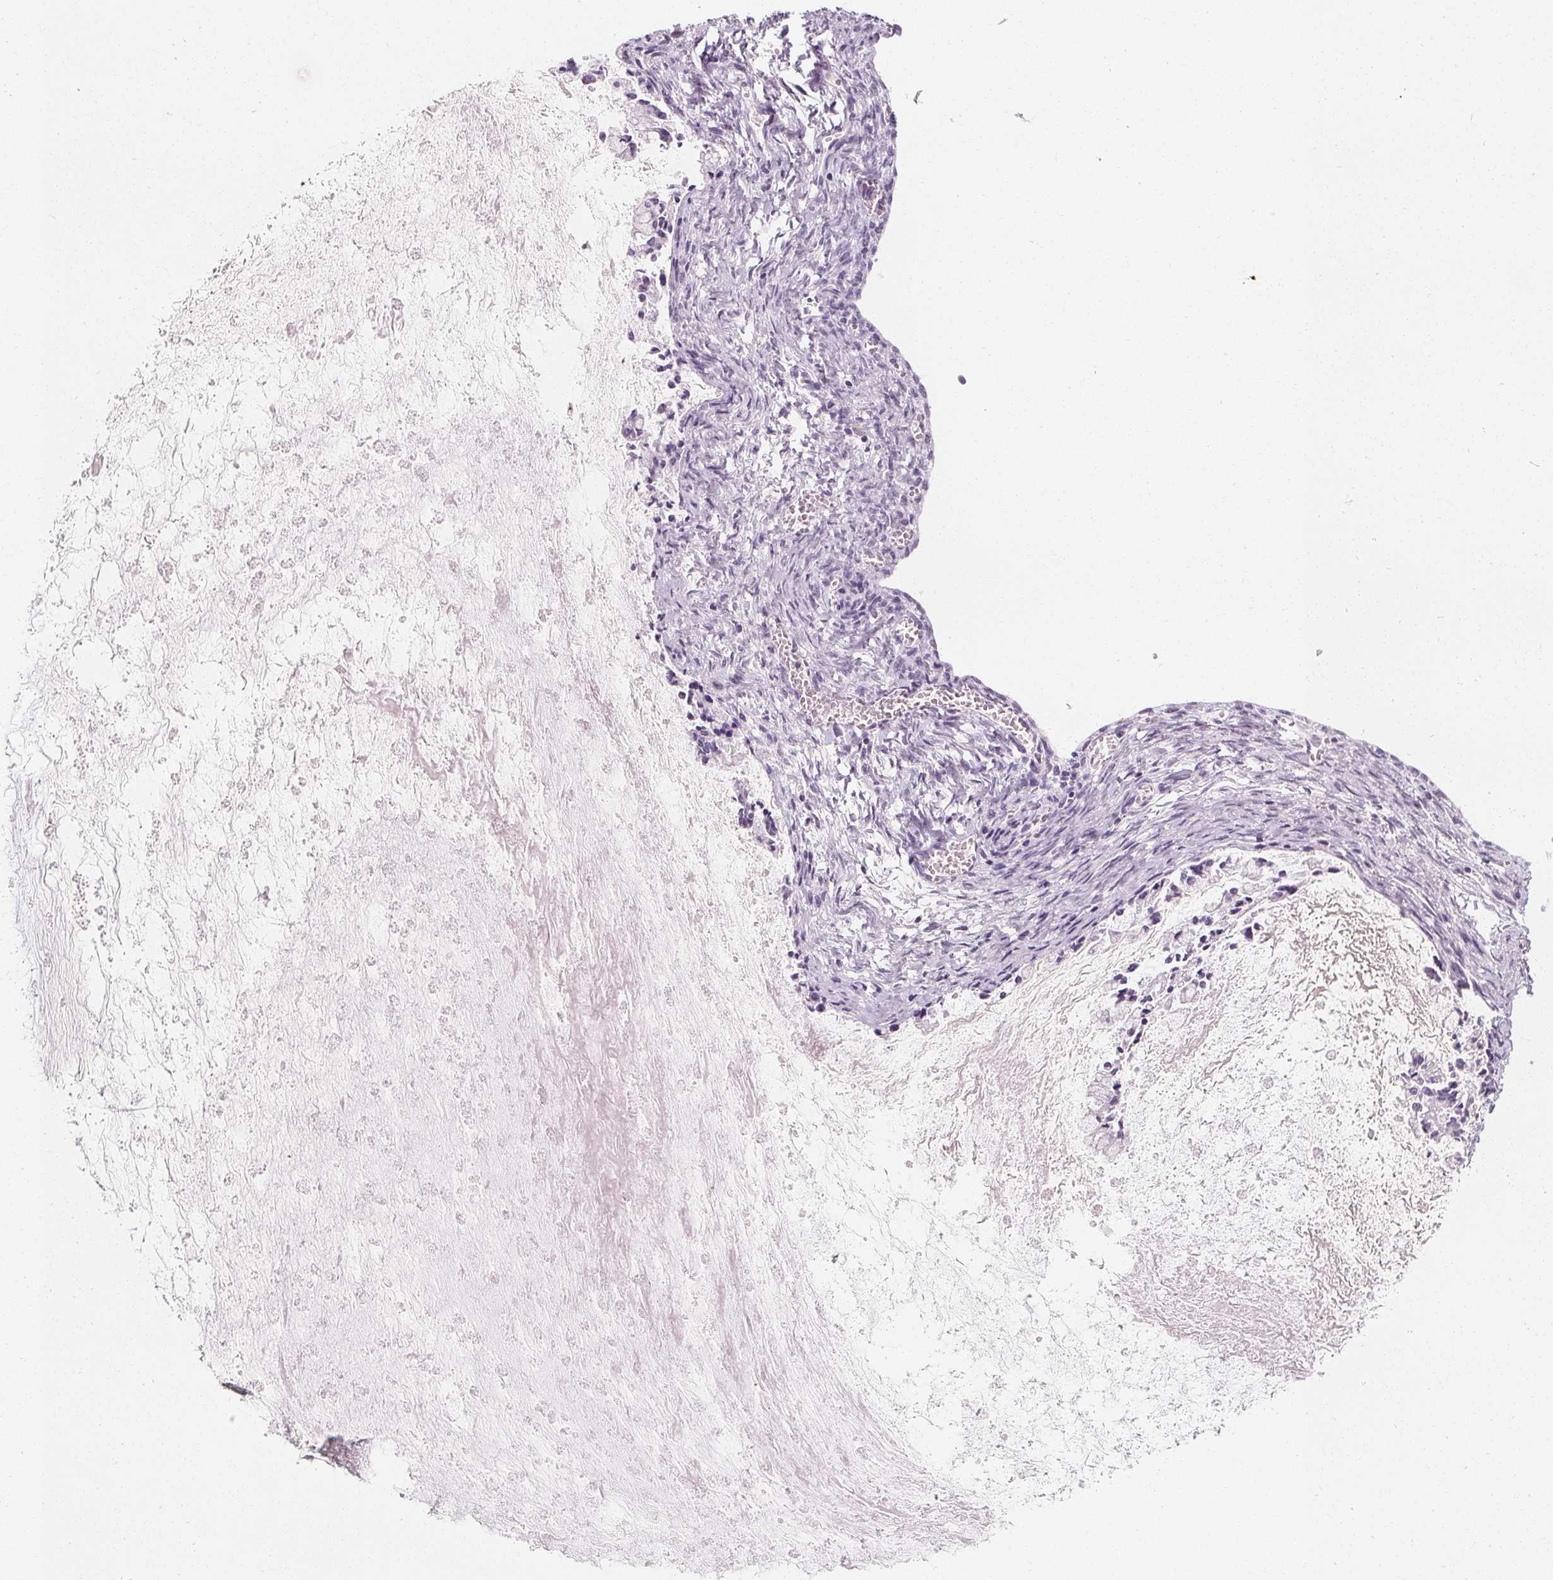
{"staining": {"intensity": "negative", "quantity": "none", "location": "none"}, "tissue": "ovarian cancer", "cell_type": "Tumor cells", "image_type": "cancer", "snomed": [{"axis": "morphology", "description": "Cystadenocarcinoma, mucinous, NOS"}, {"axis": "topography", "description": "Ovary"}], "caption": "A photomicrograph of ovarian mucinous cystadenocarcinoma stained for a protein shows no brown staining in tumor cells.", "gene": "UGP2", "patient": {"sex": "female", "age": 67}}